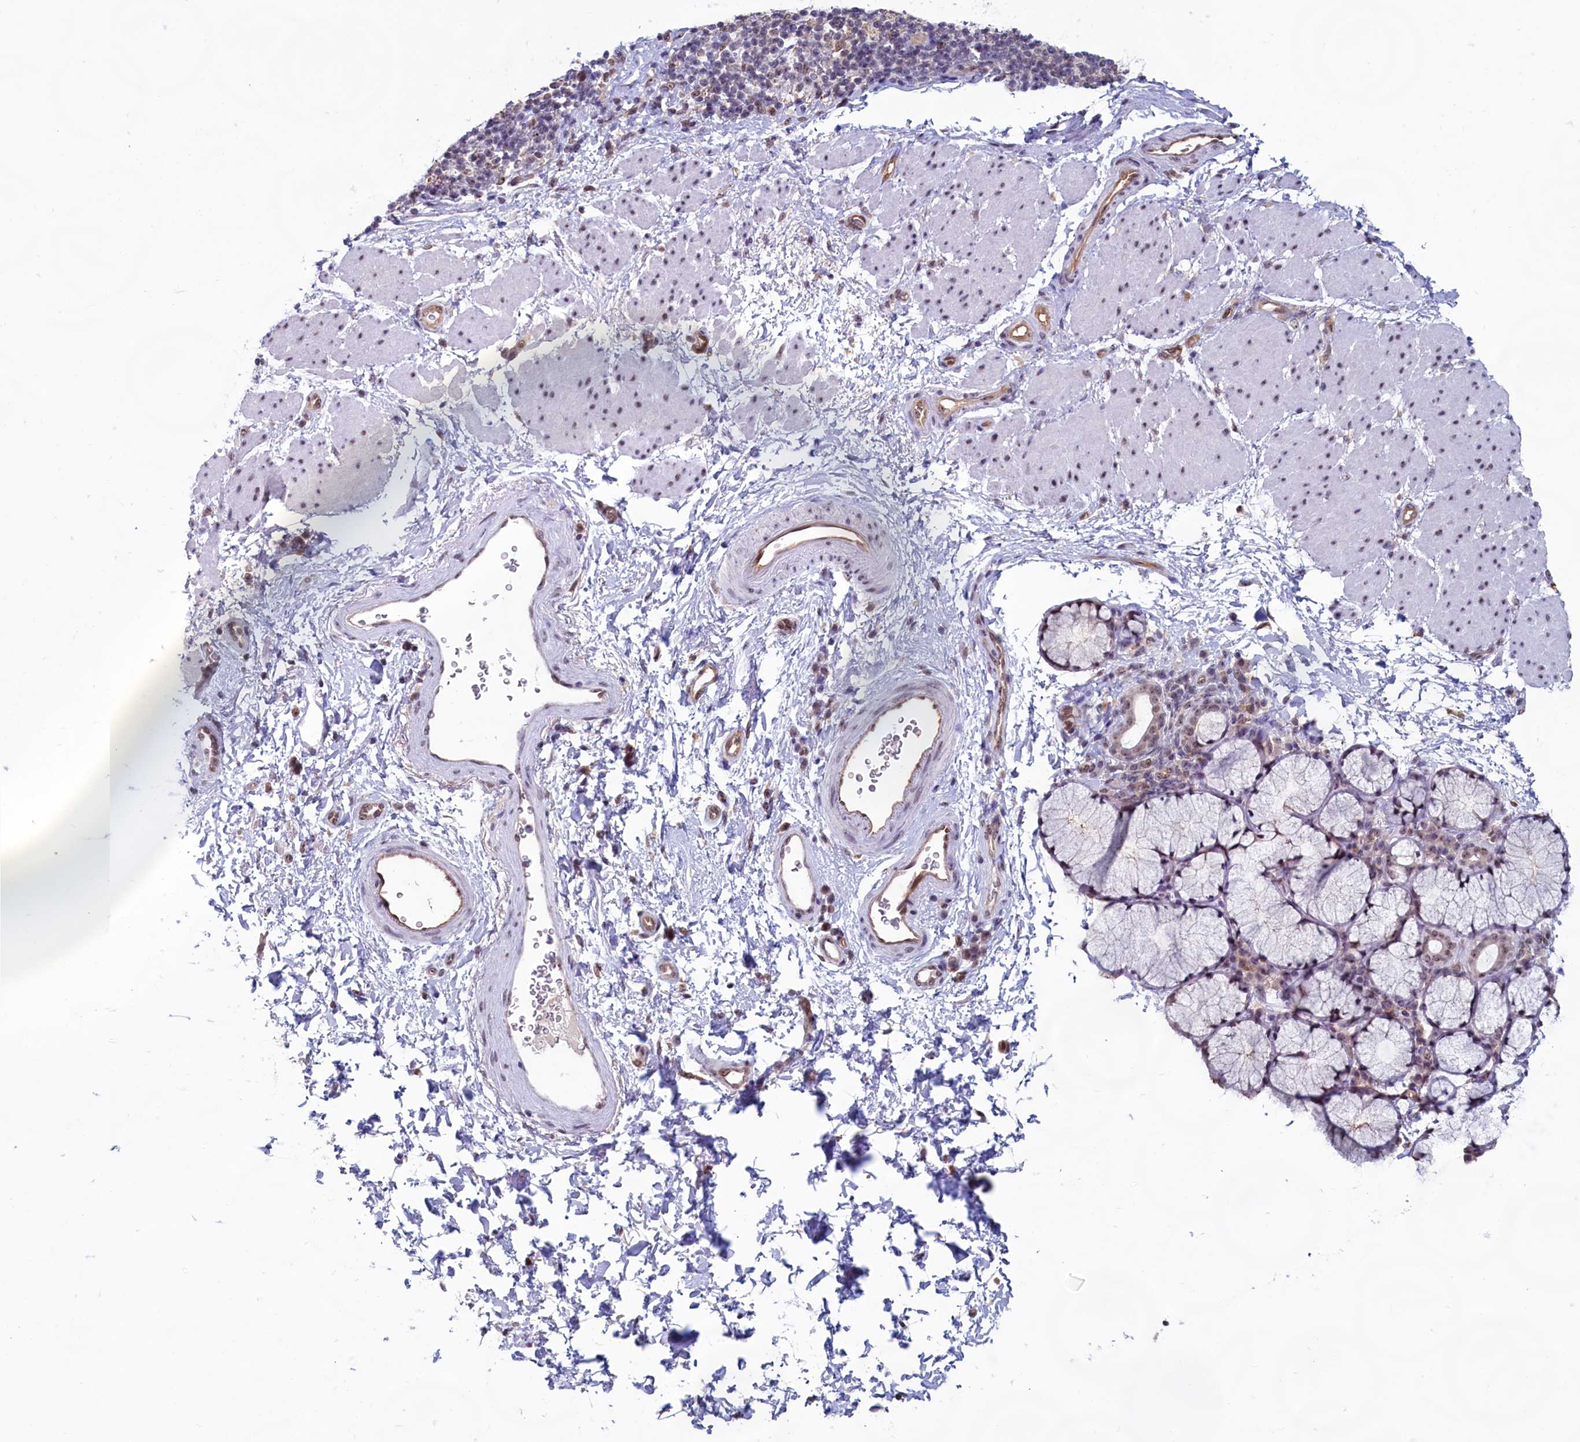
{"staining": {"intensity": "moderate", "quantity": ">75%", "location": "nuclear"}, "tissue": "esophagus", "cell_type": "Squamous epithelial cells", "image_type": "normal", "snomed": [{"axis": "morphology", "description": "Normal tissue, NOS"}, {"axis": "topography", "description": "Esophagus"}], "caption": "Immunohistochemical staining of unremarkable human esophagus shows >75% levels of moderate nuclear protein expression in approximately >75% of squamous epithelial cells.", "gene": "C1D", "patient": {"sex": "female", "age": 61}}